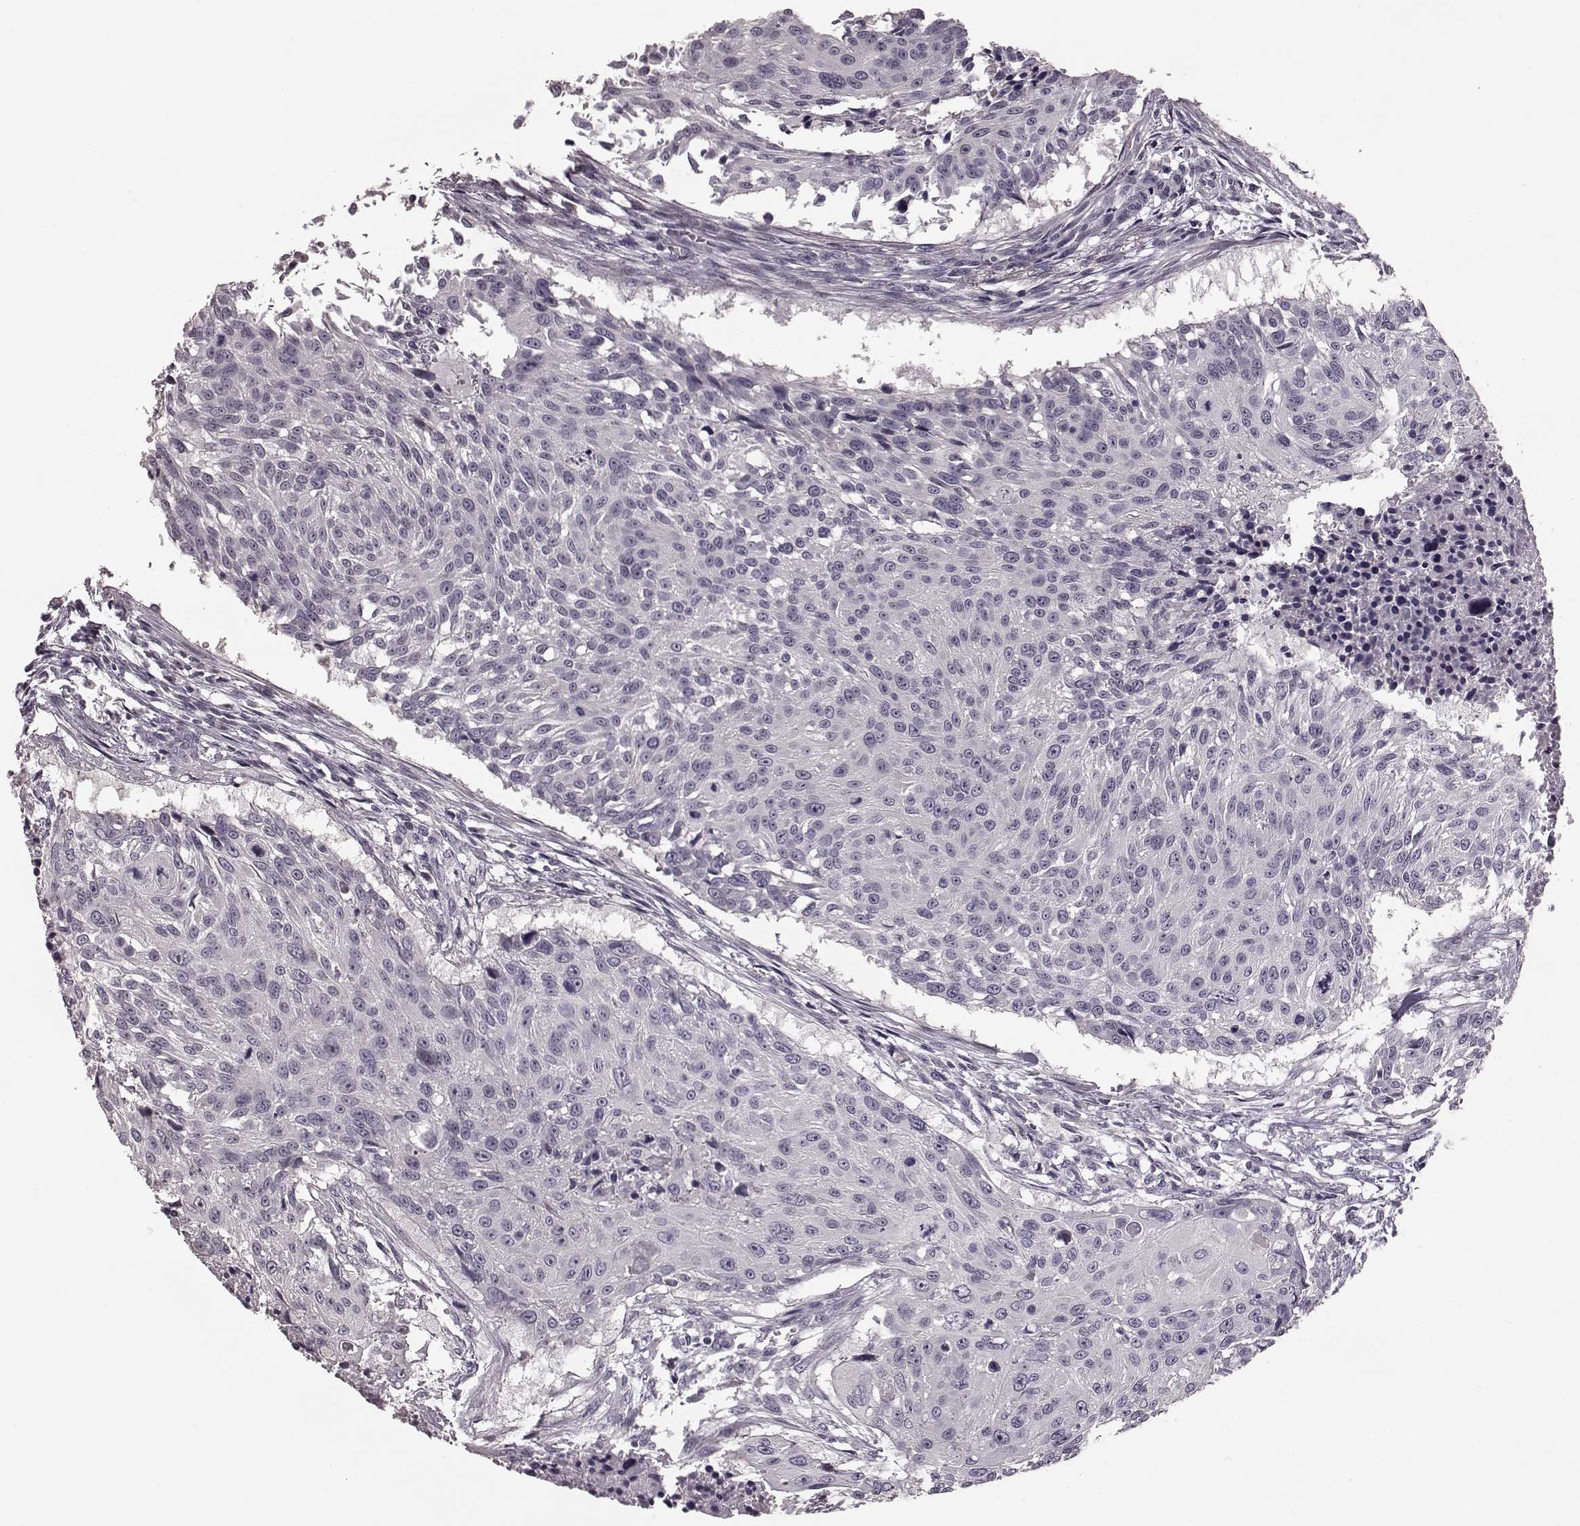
{"staining": {"intensity": "negative", "quantity": "none", "location": "none"}, "tissue": "urothelial cancer", "cell_type": "Tumor cells", "image_type": "cancer", "snomed": [{"axis": "morphology", "description": "Urothelial carcinoma, NOS"}, {"axis": "topography", "description": "Urinary bladder"}], "caption": "This is an immunohistochemistry histopathology image of urothelial cancer. There is no positivity in tumor cells.", "gene": "MIA", "patient": {"sex": "male", "age": 55}}